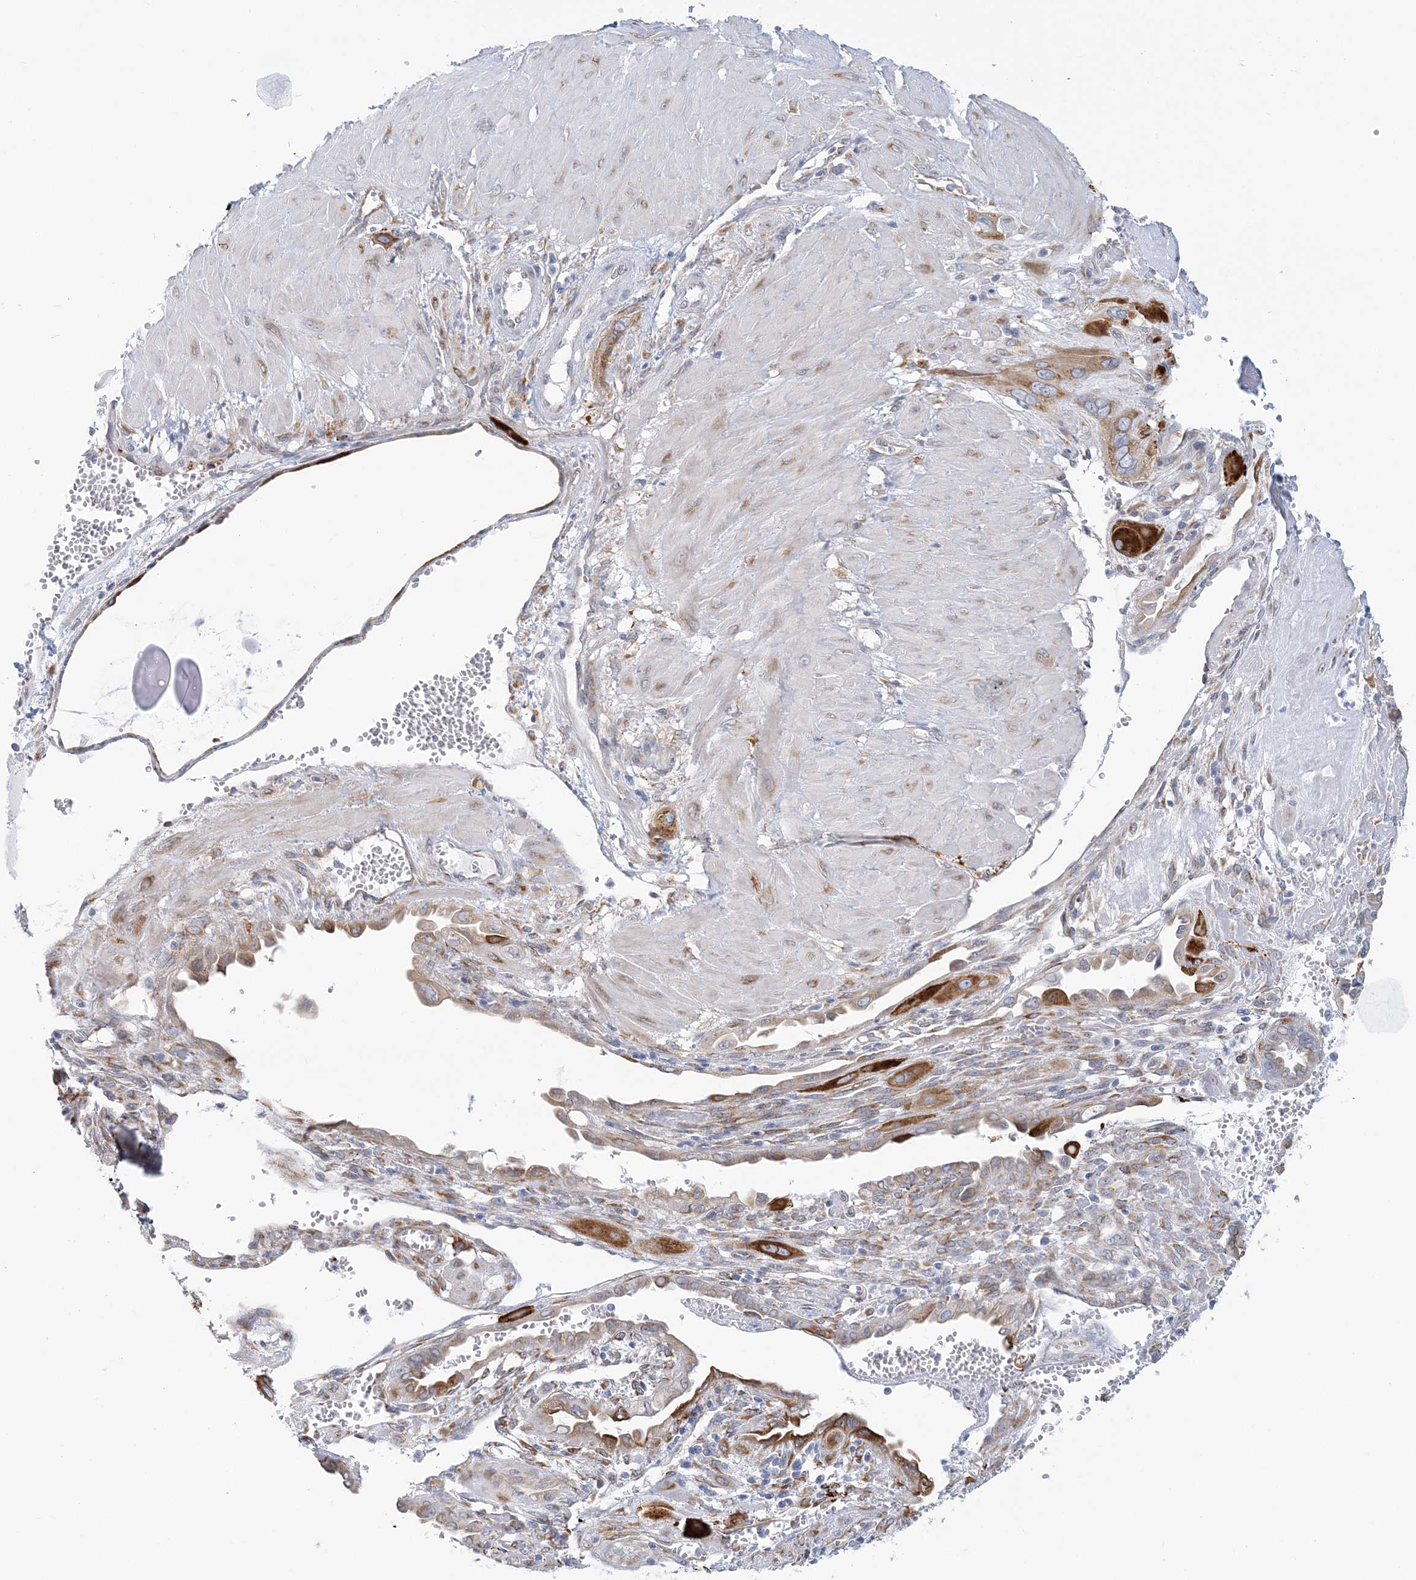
{"staining": {"intensity": "strong", "quantity": "25%-75%", "location": "cytoplasmic/membranous"}, "tissue": "cervical cancer", "cell_type": "Tumor cells", "image_type": "cancer", "snomed": [{"axis": "morphology", "description": "Squamous cell carcinoma, NOS"}, {"axis": "topography", "description": "Cervix"}], "caption": "Approximately 25%-75% of tumor cells in cervical cancer exhibit strong cytoplasmic/membranous protein positivity as visualized by brown immunohistochemical staining.", "gene": "PLEKHG4B", "patient": {"sex": "female", "age": 34}}